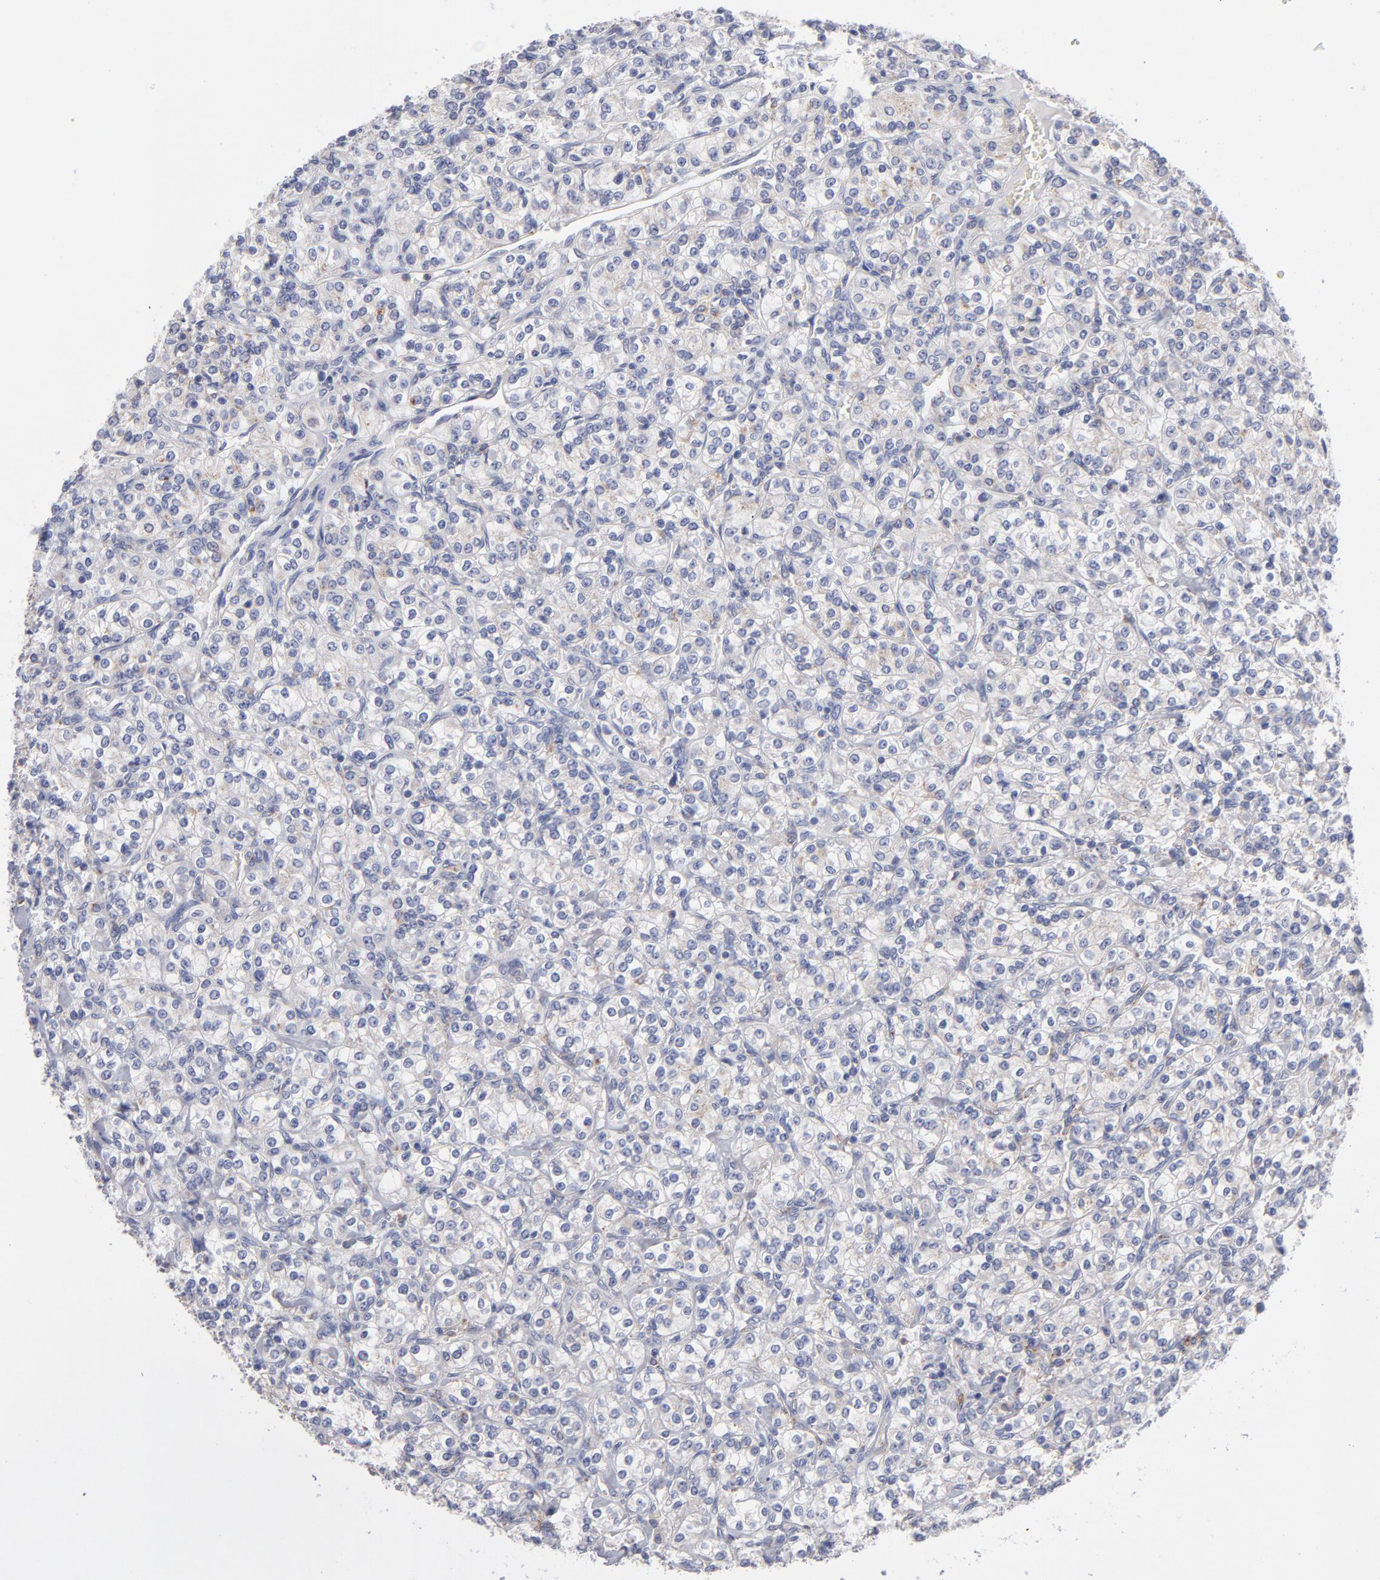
{"staining": {"intensity": "weak", "quantity": "<25%", "location": "cytoplasmic/membranous"}, "tissue": "renal cancer", "cell_type": "Tumor cells", "image_type": "cancer", "snomed": [{"axis": "morphology", "description": "Adenocarcinoma, NOS"}, {"axis": "topography", "description": "Kidney"}], "caption": "Renal cancer (adenocarcinoma) was stained to show a protein in brown. There is no significant staining in tumor cells.", "gene": "RRAGB", "patient": {"sex": "male", "age": 77}}